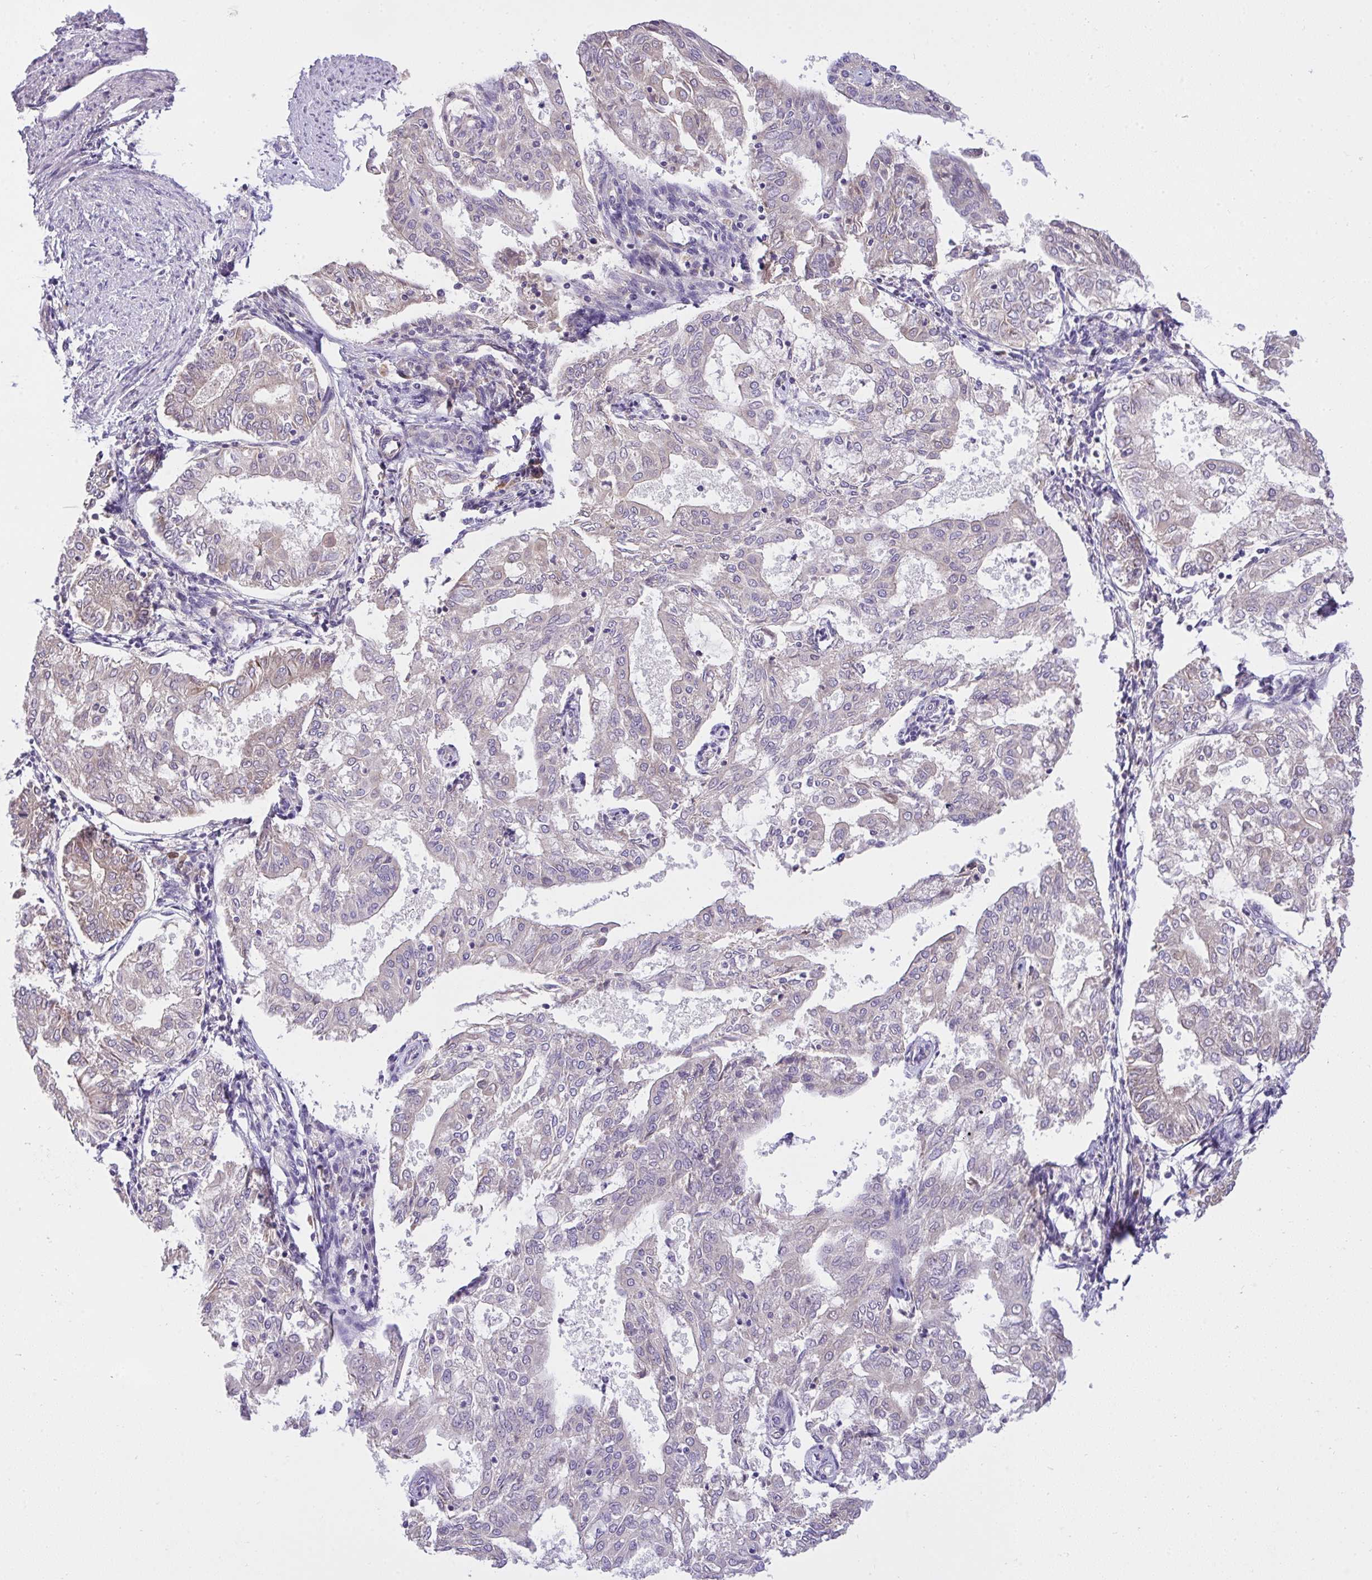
{"staining": {"intensity": "weak", "quantity": "<25%", "location": "cytoplasmic/membranous"}, "tissue": "endometrial cancer", "cell_type": "Tumor cells", "image_type": "cancer", "snomed": [{"axis": "morphology", "description": "Adenocarcinoma, NOS"}, {"axis": "topography", "description": "Endometrium"}], "caption": "Tumor cells show no significant protein staining in endometrial cancer.", "gene": "ZNF581", "patient": {"sex": "female", "age": 68}}